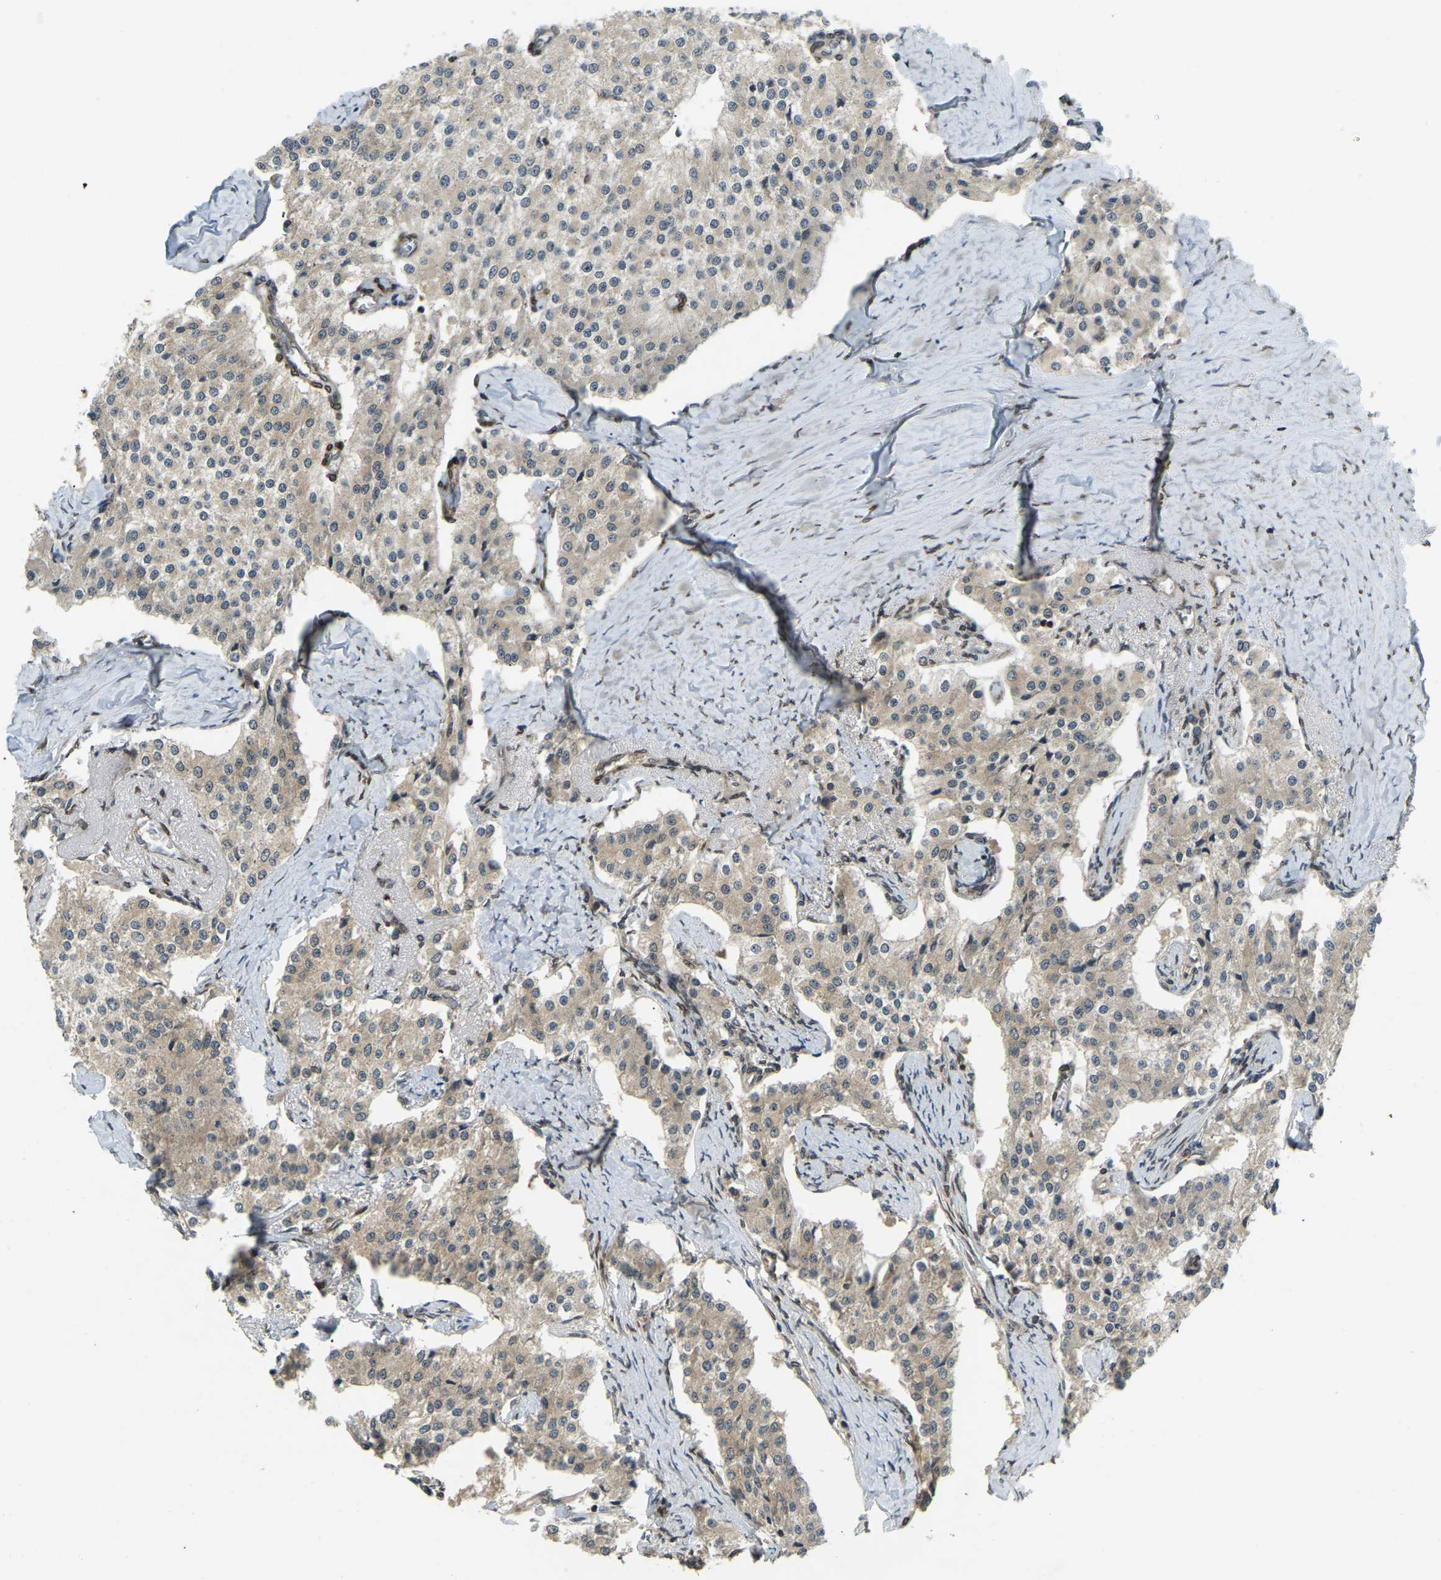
{"staining": {"intensity": "weak", "quantity": ">75%", "location": "cytoplasmic/membranous"}, "tissue": "carcinoid", "cell_type": "Tumor cells", "image_type": "cancer", "snomed": [{"axis": "morphology", "description": "Carcinoid, malignant, NOS"}, {"axis": "topography", "description": "Colon"}], "caption": "This histopathology image shows immunohistochemistry staining of human carcinoid, with low weak cytoplasmic/membranous expression in approximately >75% of tumor cells.", "gene": "SYNE1", "patient": {"sex": "female", "age": 52}}